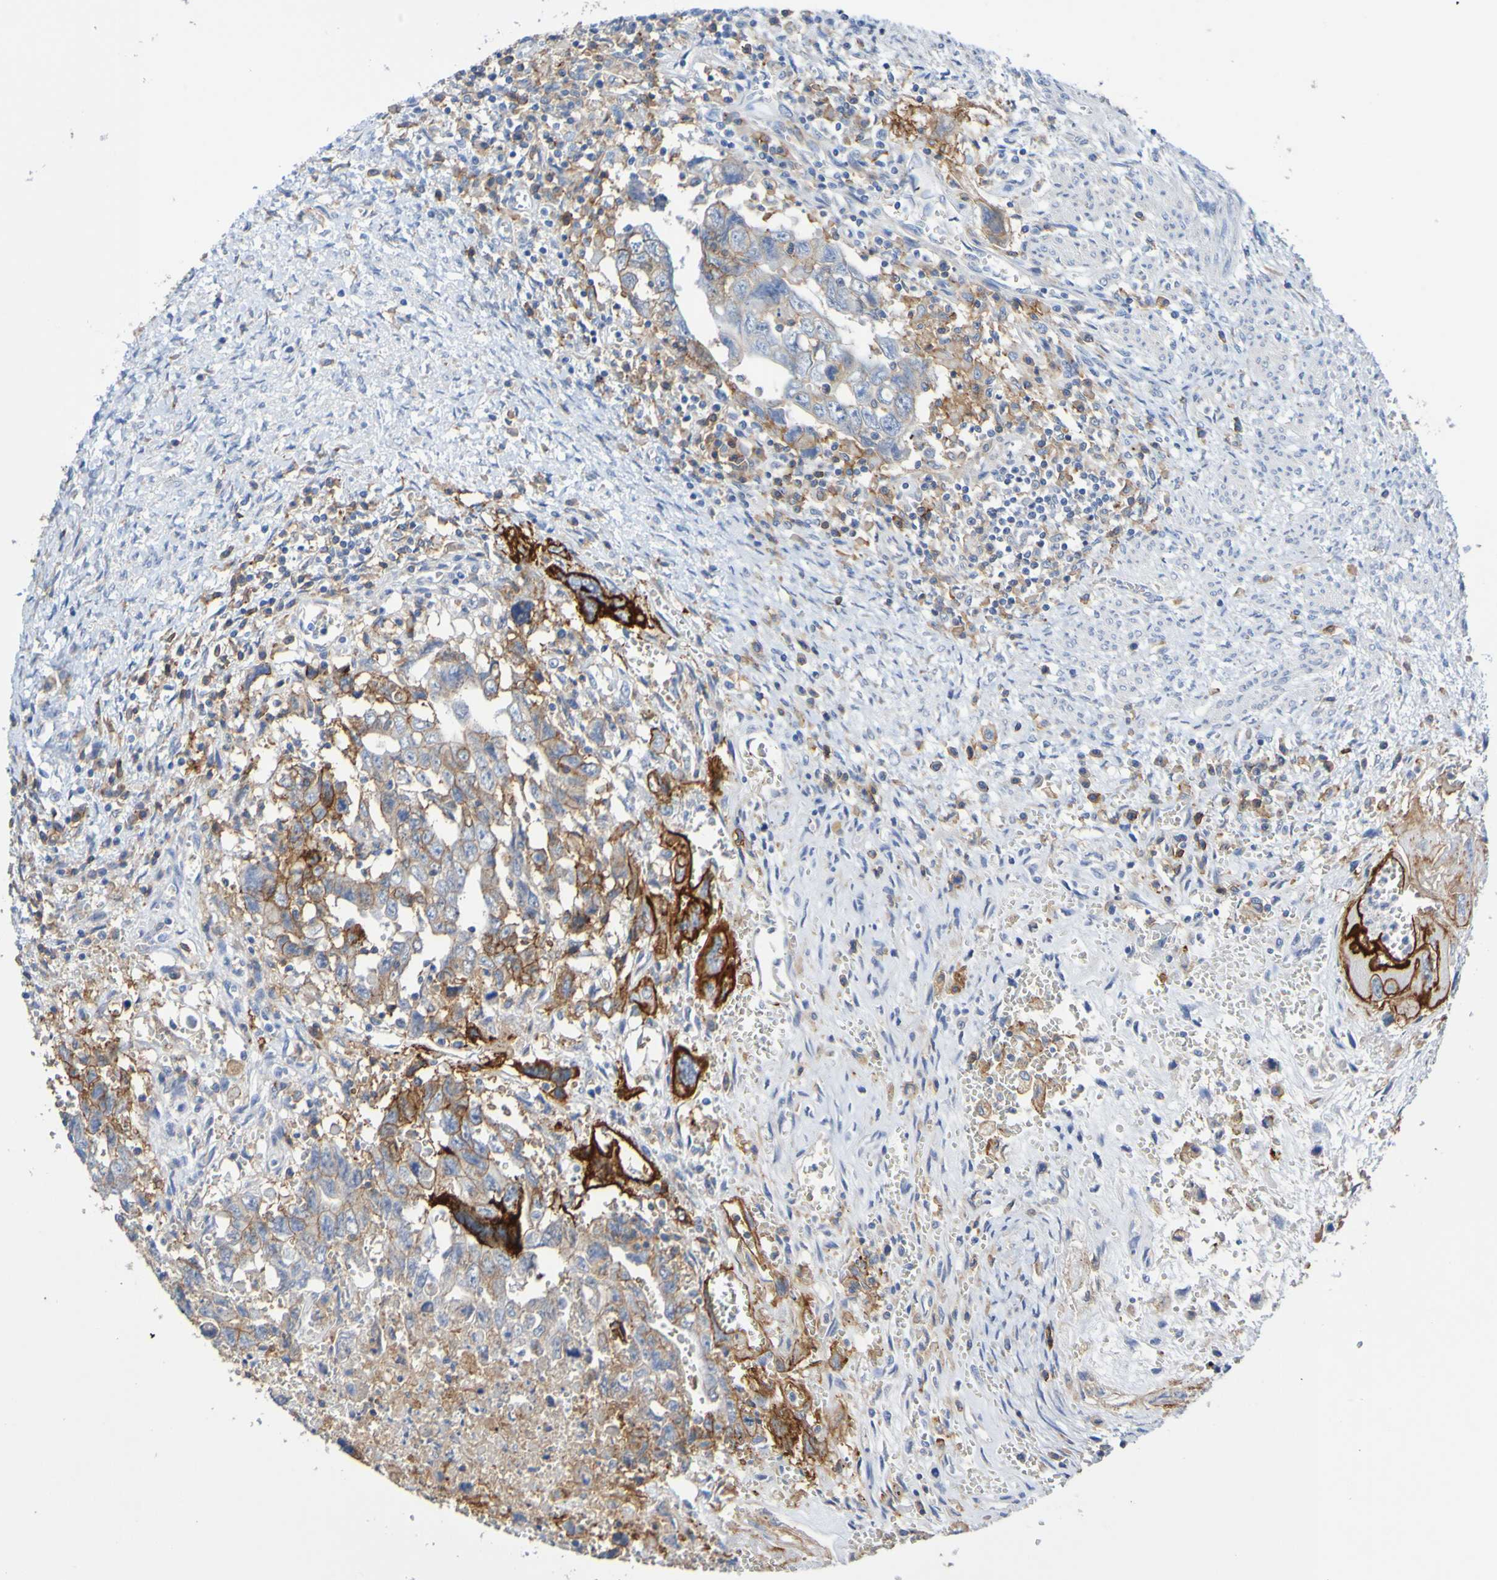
{"staining": {"intensity": "strong", "quantity": "25%-75%", "location": "cytoplasmic/membranous"}, "tissue": "testis cancer", "cell_type": "Tumor cells", "image_type": "cancer", "snomed": [{"axis": "morphology", "description": "Carcinoma, Embryonal, NOS"}, {"axis": "topography", "description": "Testis"}], "caption": "Immunohistochemical staining of human testis cancer exhibits high levels of strong cytoplasmic/membranous staining in about 25%-75% of tumor cells.", "gene": "SLC3A2", "patient": {"sex": "male", "age": 28}}